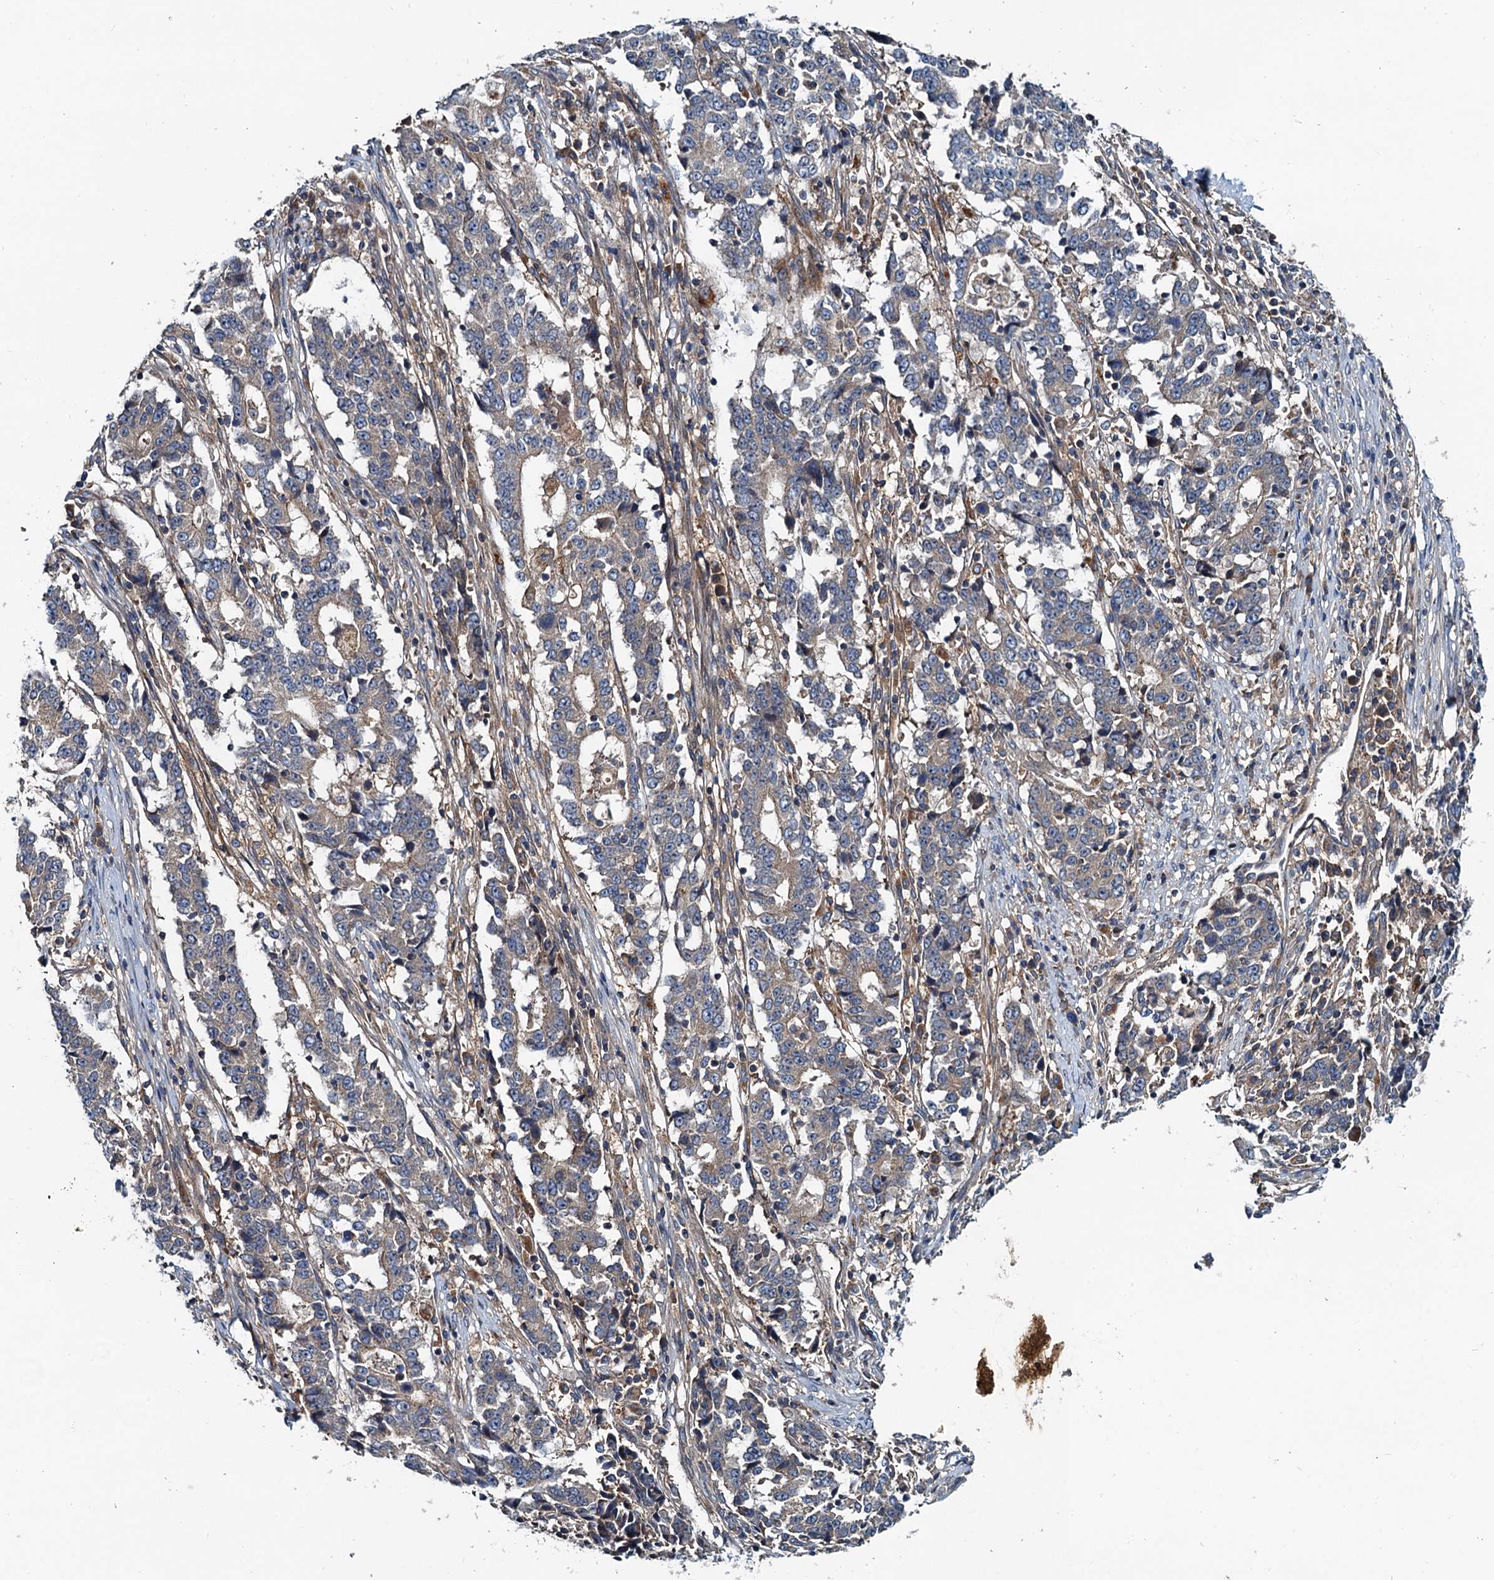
{"staining": {"intensity": "weak", "quantity": "25%-75%", "location": "cytoplasmic/membranous"}, "tissue": "stomach cancer", "cell_type": "Tumor cells", "image_type": "cancer", "snomed": [{"axis": "morphology", "description": "Adenocarcinoma, NOS"}, {"axis": "topography", "description": "Stomach"}], "caption": "Stomach cancer was stained to show a protein in brown. There is low levels of weak cytoplasmic/membranous staining in approximately 25%-75% of tumor cells.", "gene": "EFL1", "patient": {"sex": "male", "age": 59}}